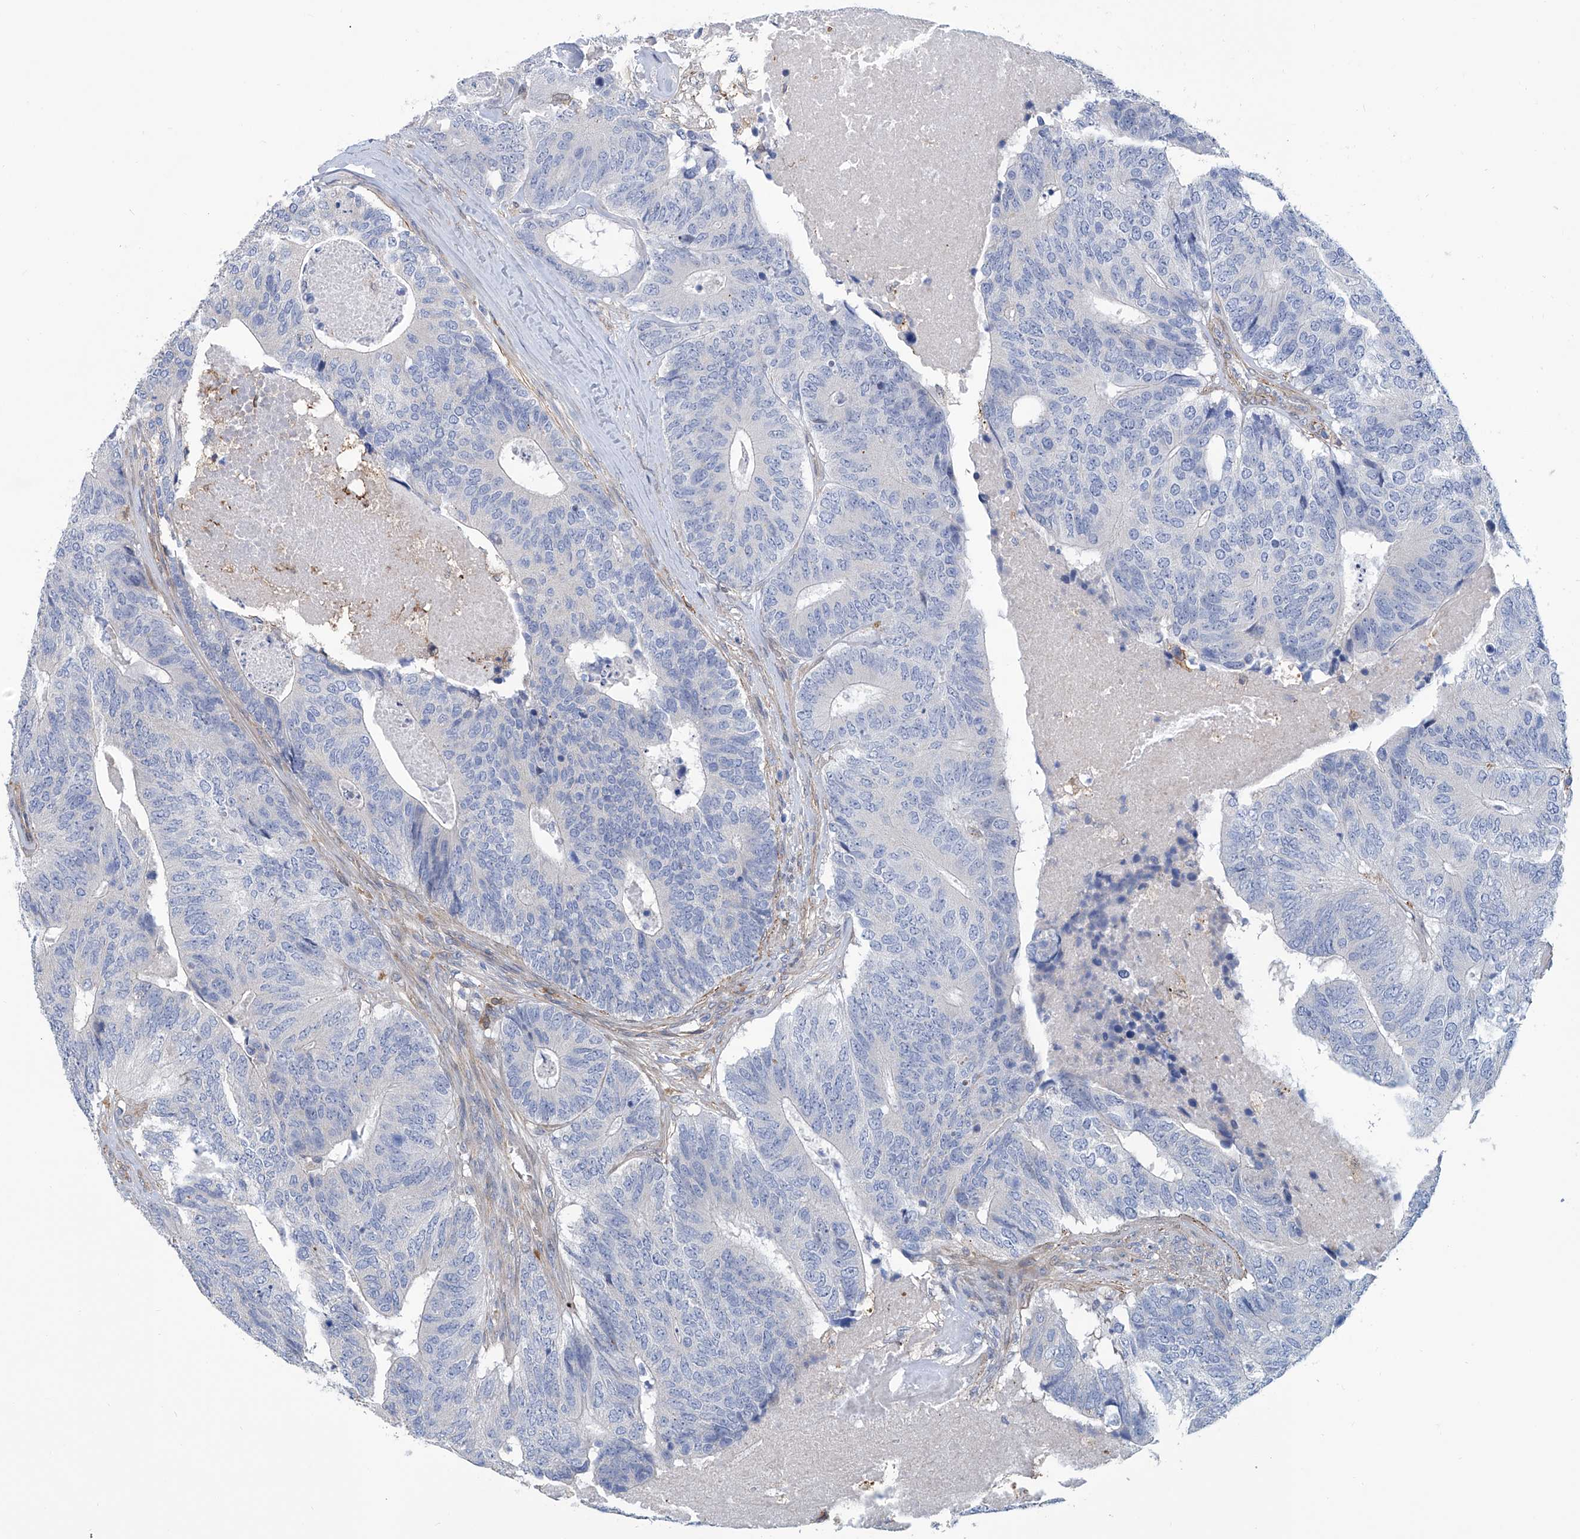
{"staining": {"intensity": "negative", "quantity": "none", "location": "none"}, "tissue": "colorectal cancer", "cell_type": "Tumor cells", "image_type": "cancer", "snomed": [{"axis": "morphology", "description": "Adenocarcinoma, NOS"}, {"axis": "topography", "description": "Colon"}], "caption": "IHC photomicrograph of neoplastic tissue: human adenocarcinoma (colorectal) stained with DAB reveals no significant protein staining in tumor cells. (Brightfield microscopy of DAB (3,3'-diaminobenzidine) immunohistochemistry (IHC) at high magnification).", "gene": "TNN", "patient": {"sex": "female", "age": 67}}